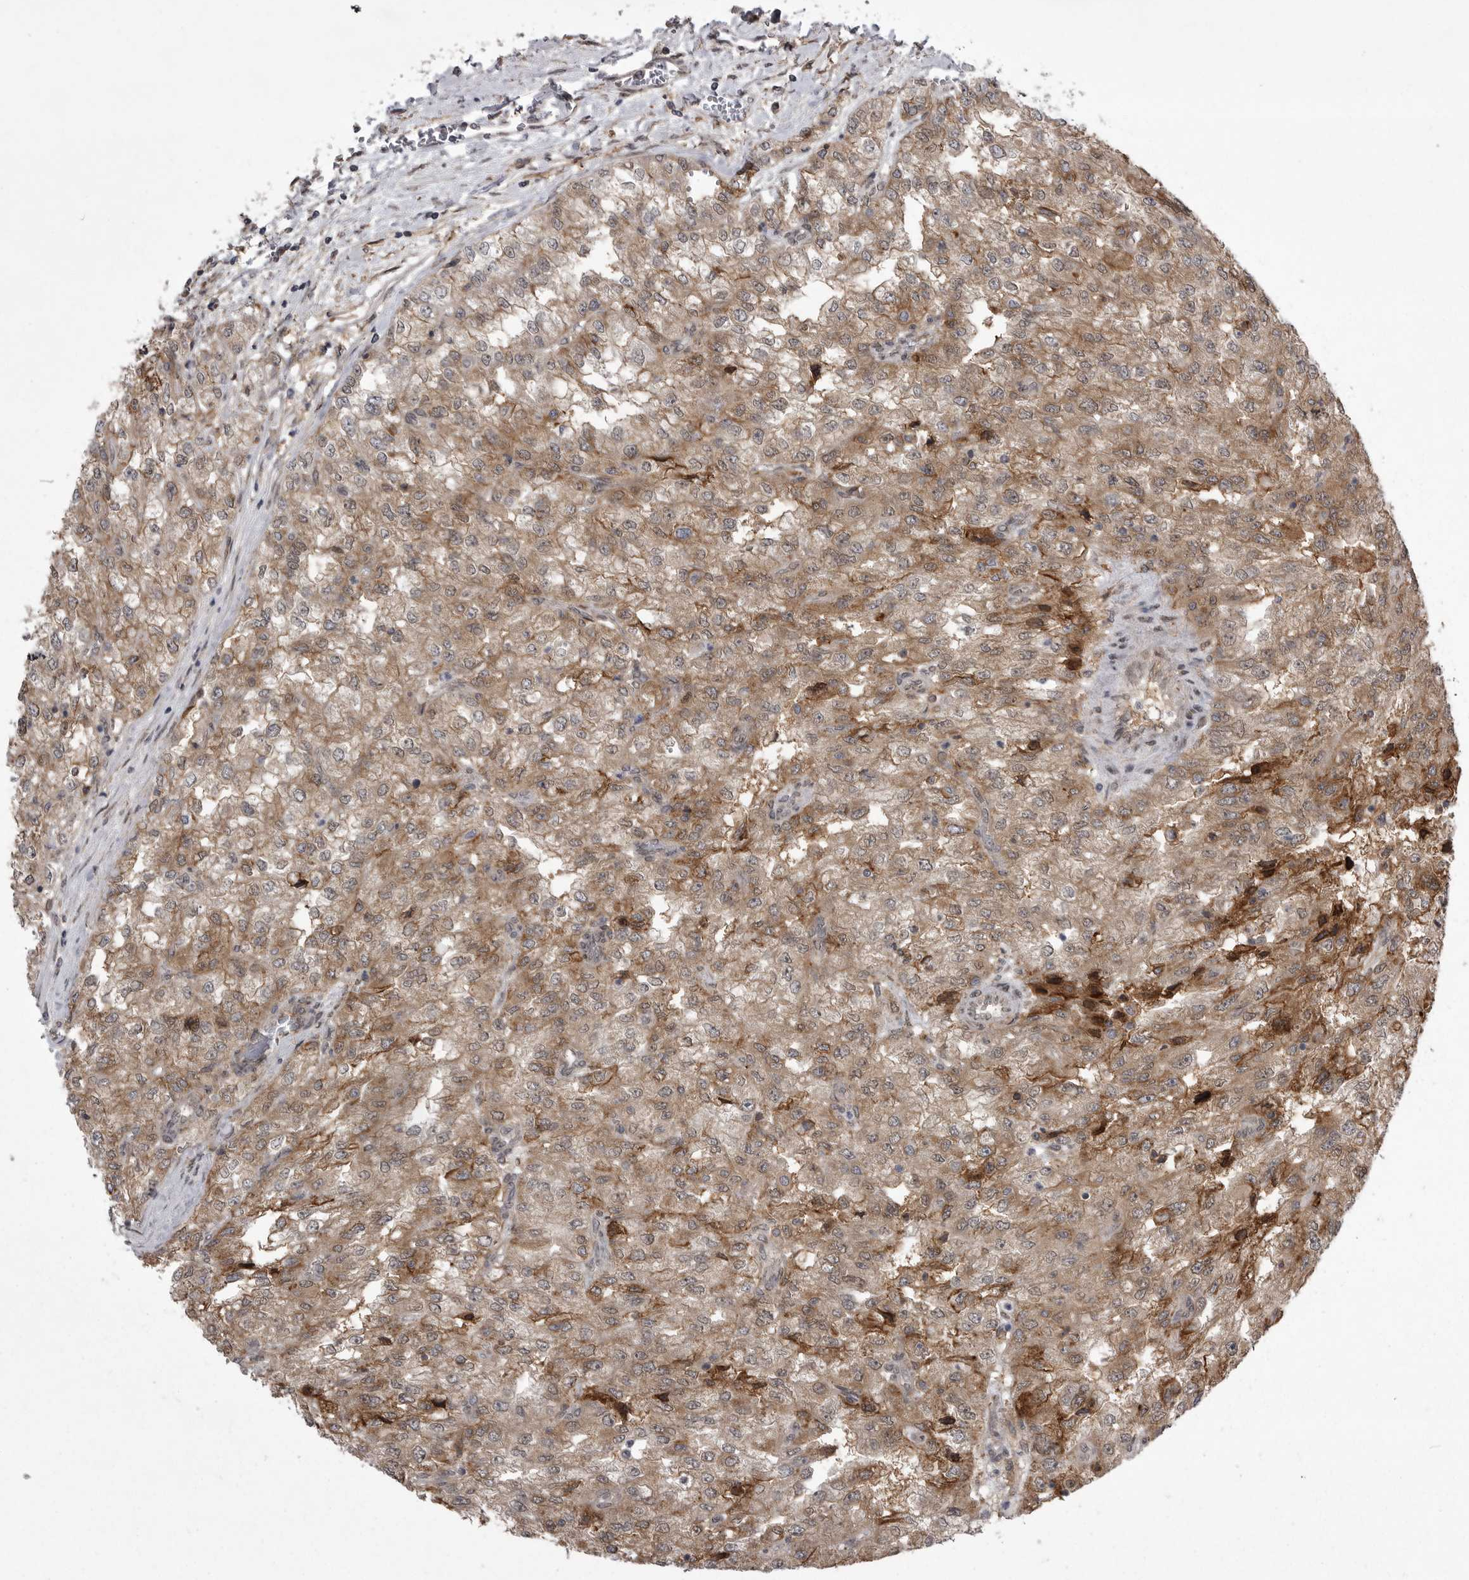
{"staining": {"intensity": "moderate", "quantity": ">75%", "location": "cytoplasmic/membranous"}, "tissue": "renal cancer", "cell_type": "Tumor cells", "image_type": "cancer", "snomed": [{"axis": "morphology", "description": "Adenocarcinoma, NOS"}, {"axis": "topography", "description": "Kidney"}], "caption": "Renal cancer was stained to show a protein in brown. There is medium levels of moderate cytoplasmic/membranous positivity in approximately >75% of tumor cells.", "gene": "ABL1", "patient": {"sex": "female", "age": 54}}